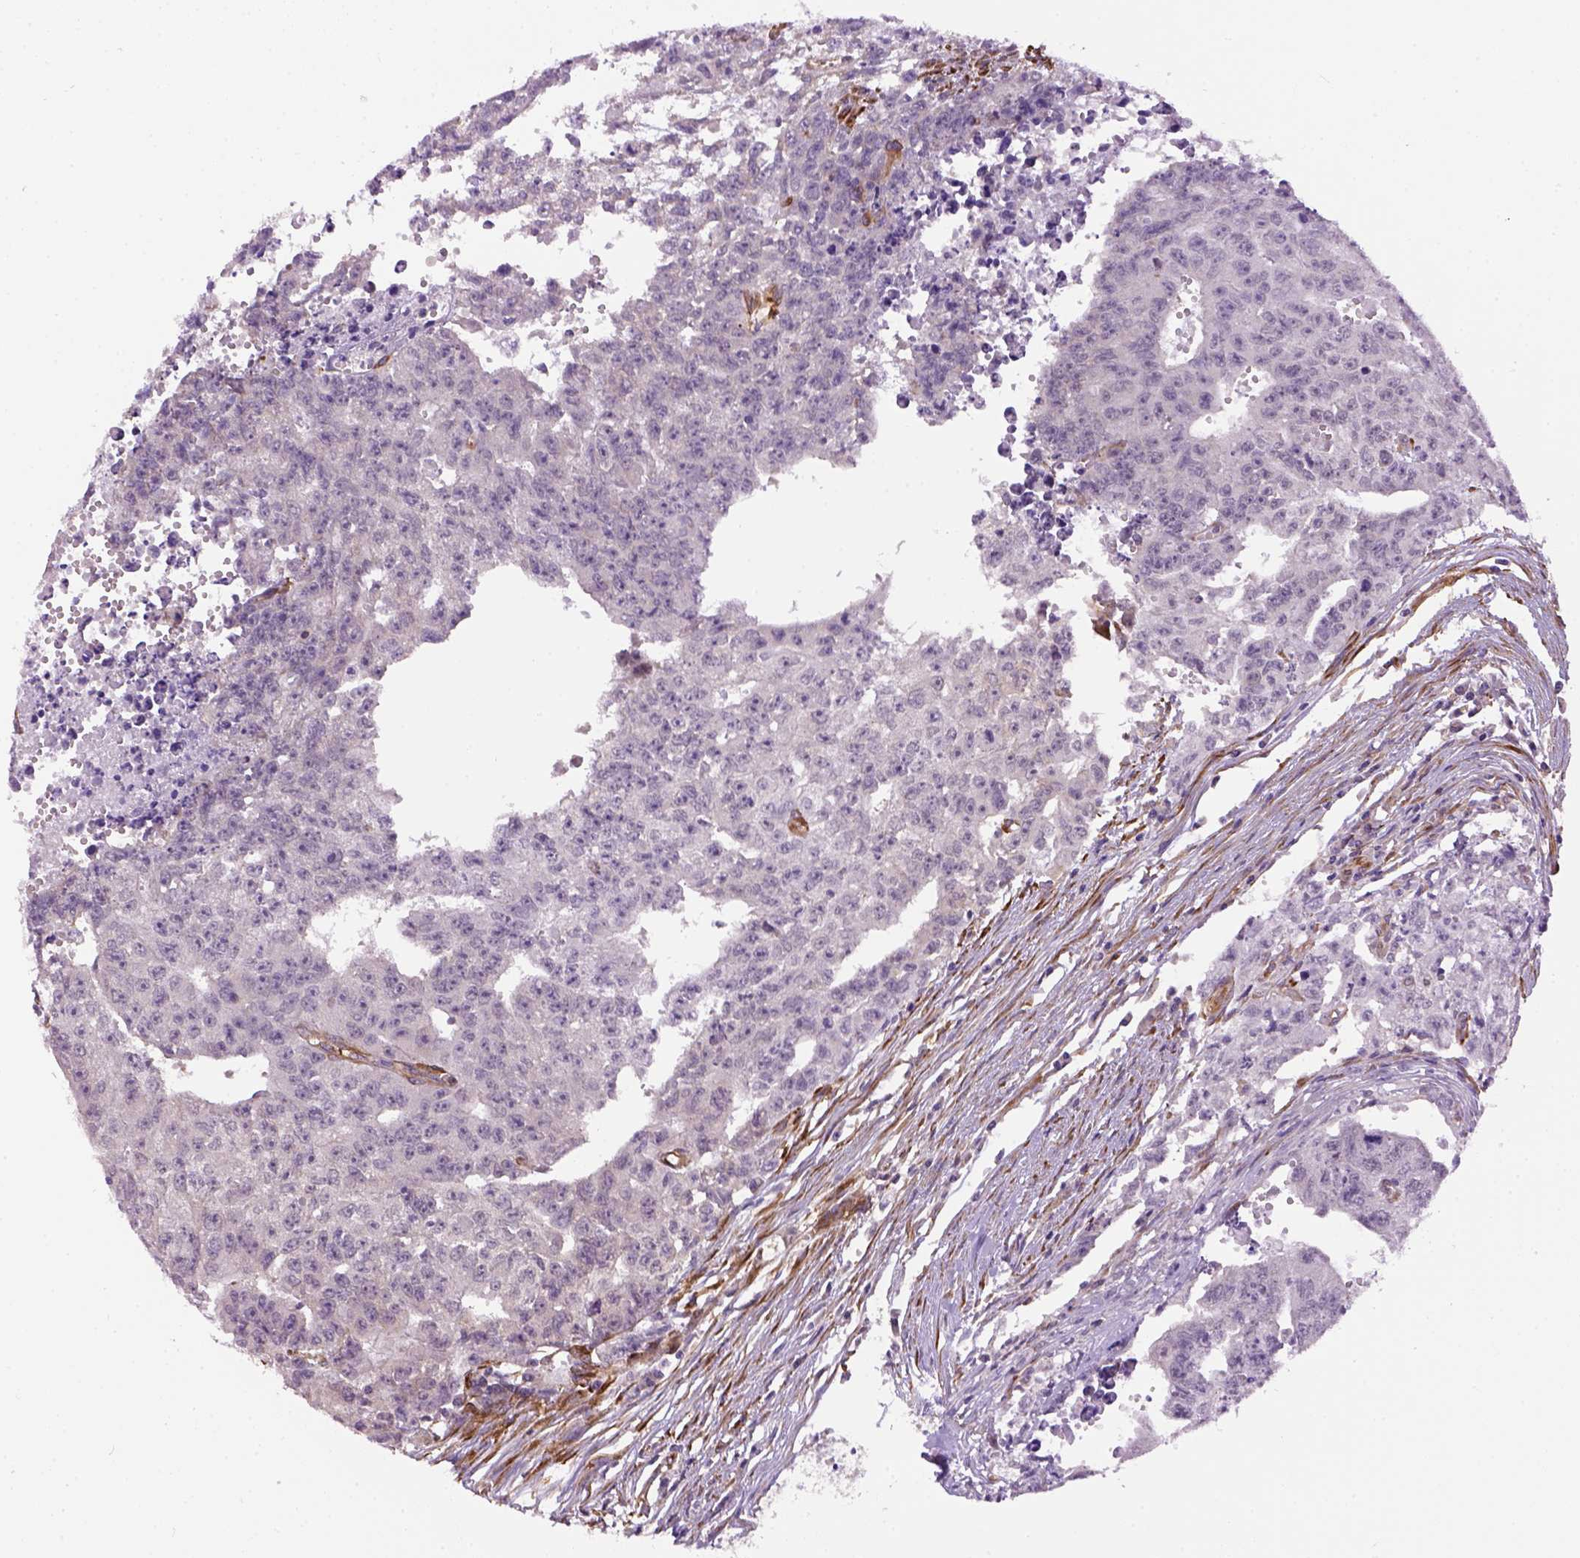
{"staining": {"intensity": "negative", "quantity": "none", "location": "none"}, "tissue": "testis cancer", "cell_type": "Tumor cells", "image_type": "cancer", "snomed": [{"axis": "morphology", "description": "Carcinoma, Embryonal, NOS"}, {"axis": "morphology", "description": "Teratoma, malignant, NOS"}, {"axis": "topography", "description": "Testis"}], "caption": "Tumor cells are negative for protein expression in human malignant teratoma (testis).", "gene": "KAZN", "patient": {"sex": "male", "age": 24}}